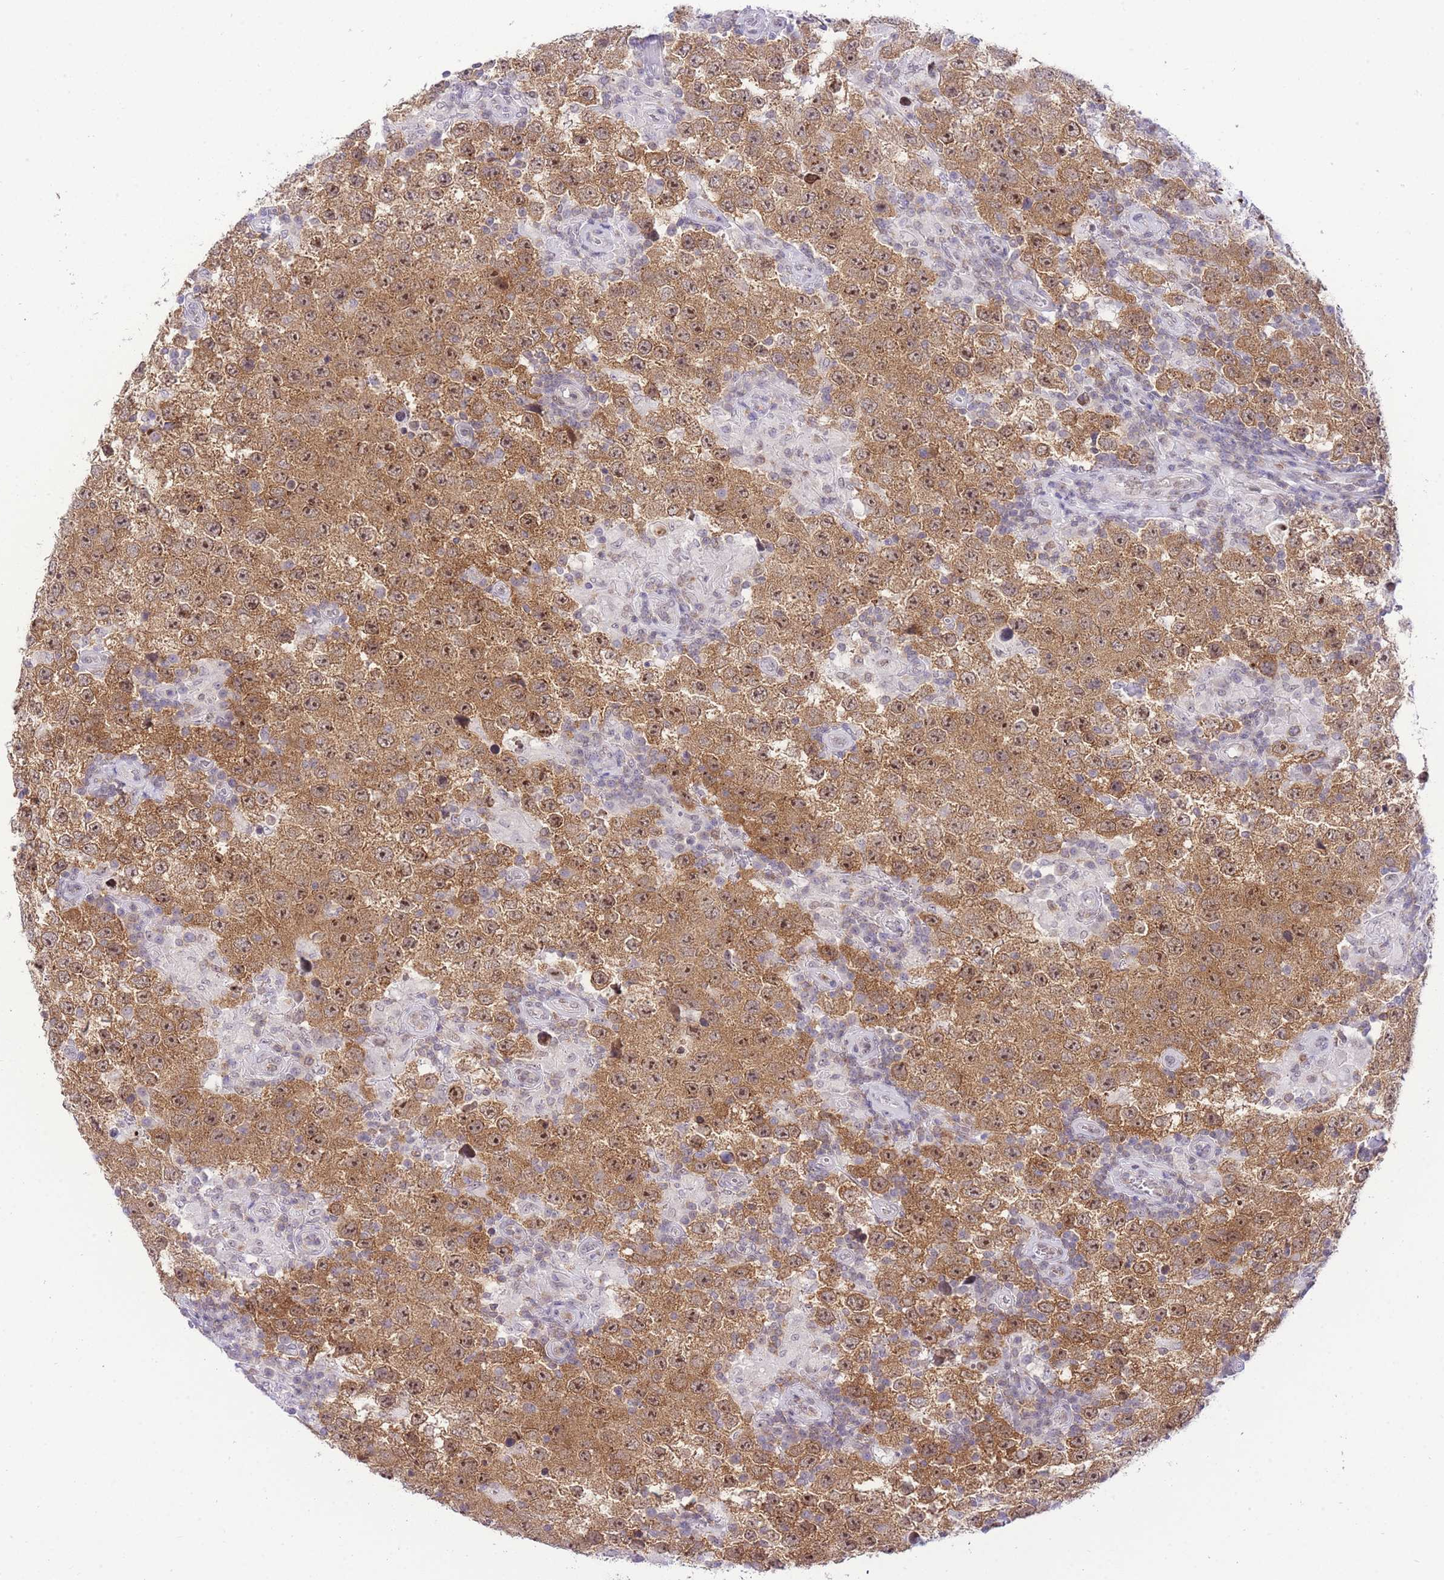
{"staining": {"intensity": "moderate", "quantity": ">75%", "location": "cytoplasmic/membranous,nuclear"}, "tissue": "testis cancer", "cell_type": "Tumor cells", "image_type": "cancer", "snomed": [{"axis": "morphology", "description": "Normal tissue, NOS"}, {"axis": "morphology", "description": "Urothelial carcinoma, High grade"}, {"axis": "morphology", "description": "Seminoma, NOS"}, {"axis": "morphology", "description": "Carcinoma, Embryonal, NOS"}, {"axis": "topography", "description": "Urinary bladder"}, {"axis": "topography", "description": "Testis"}], "caption": "Immunohistochemistry (IHC) of human testis urothelial carcinoma (high-grade) displays medium levels of moderate cytoplasmic/membranous and nuclear staining in approximately >75% of tumor cells. (Brightfield microscopy of DAB IHC at high magnification).", "gene": "STK39", "patient": {"sex": "male", "age": 41}}